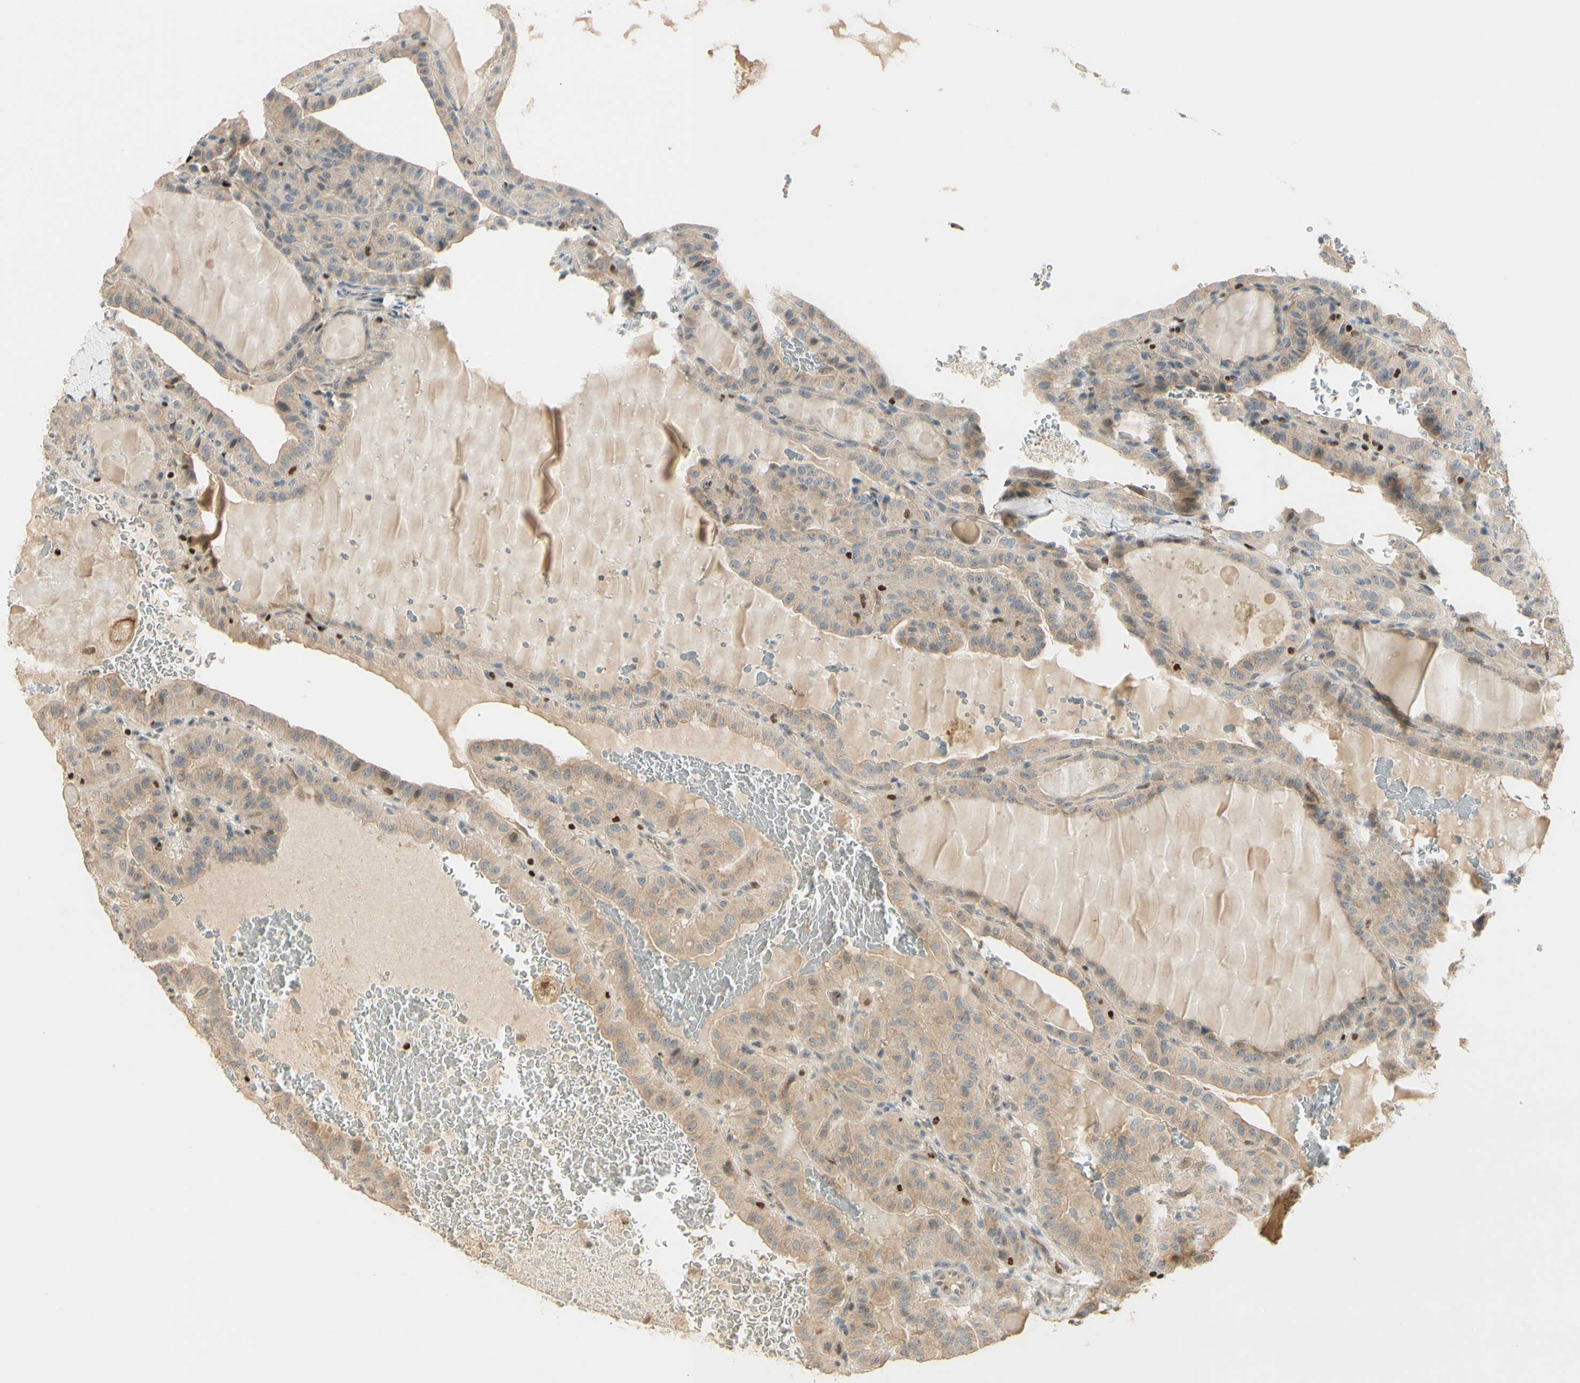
{"staining": {"intensity": "weak", "quantity": ">75%", "location": "cytoplasmic/membranous"}, "tissue": "thyroid cancer", "cell_type": "Tumor cells", "image_type": "cancer", "snomed": [{"axis": "morphology", "description": "Papillary adenocarcinoma, NOS"}, {"axis": "topography", "description": "Thyroid gland"}], "caption": "Immunohistochemical staining of thyroid cancer shows low levels of weak cytoplasmic/membranous protein staining in about >75% of tumor cells.", "gene": "NFYA", "patient": {"sex": "male", "age": 77}}